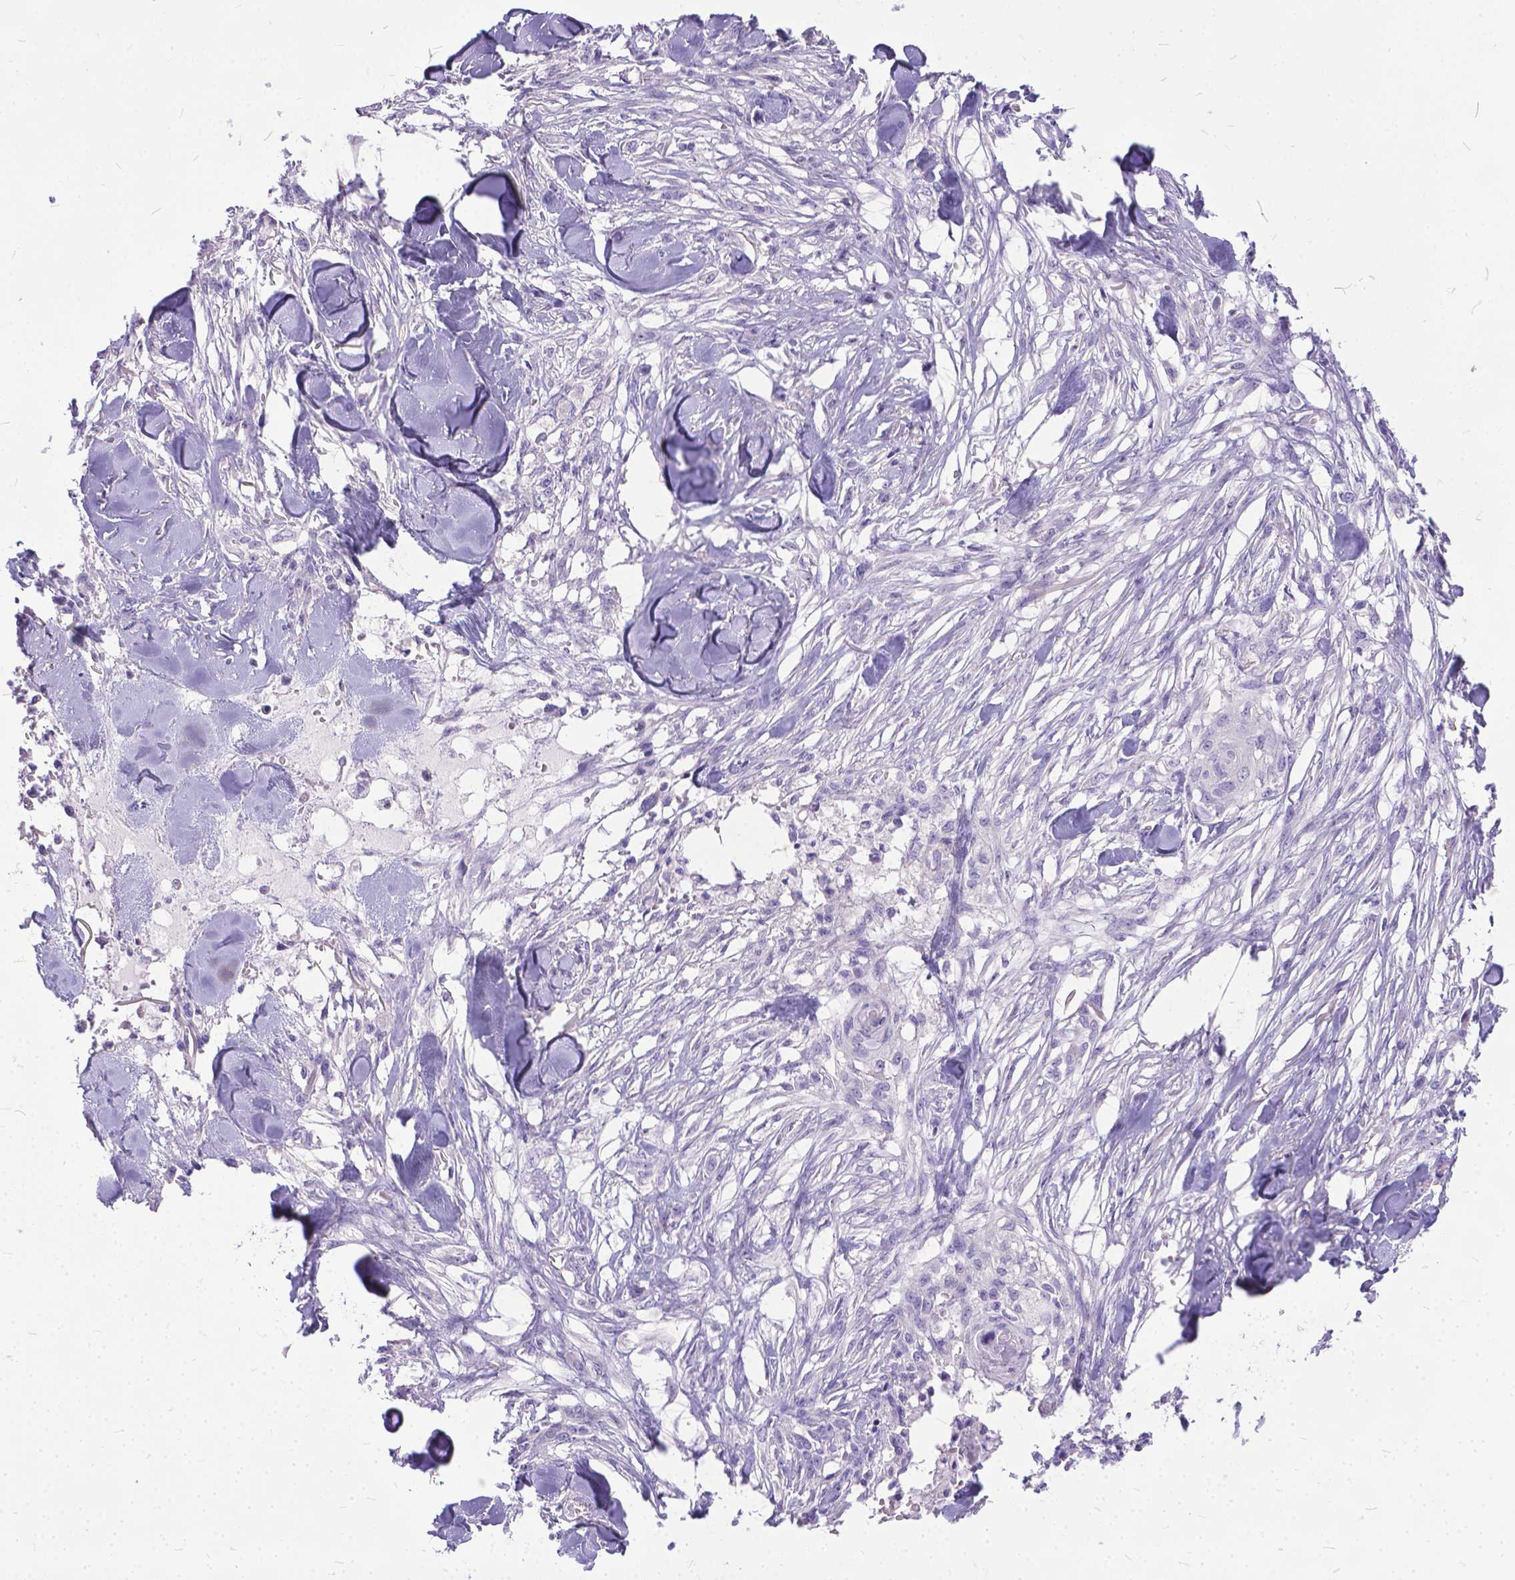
{"staining": {"intensity": "negative", "quantity": "none", "location": "none"}, "tissue": "skin cancer", "cell_type": "Tumor cells", "image_type": "cancer", "snomed": [{"axis": "morphology", "description": "Squamous cell carcinoma, NOS"}, {"axis": "topography", "description": "Skin"}], "caption": "There is no significant staining in tumor cells of skin squamous cell carcinoma.", "gene": "TTLL6", "patient": {"sex": "female", "age": 59}}